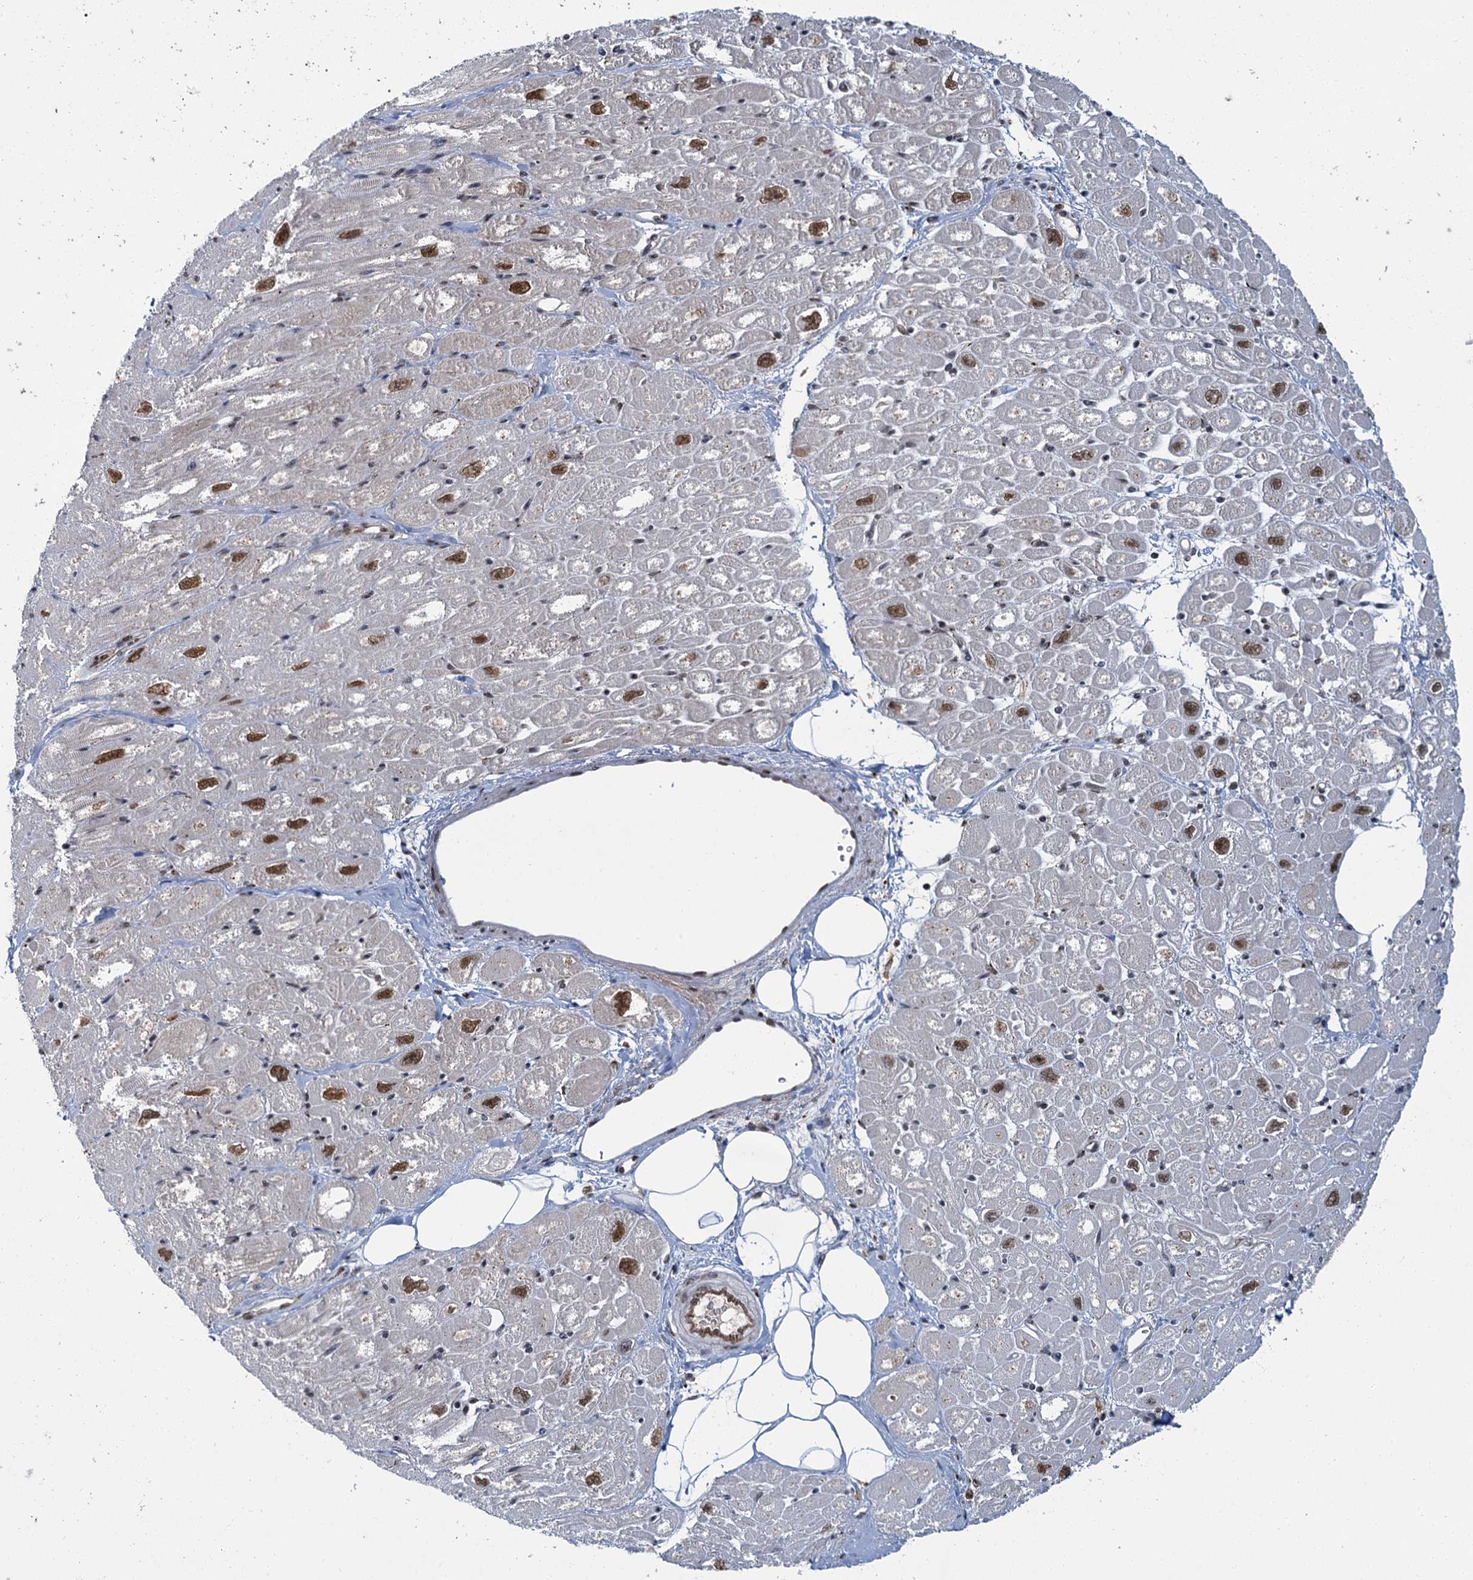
{"staining": {"intensity": "moderate", "quantity": "25%-75%", "location": "nuclear"}, "tissue": "heart muscle", "cell_type": "Cardiomyocytes", "image_type": "normal", "snomed": [{"axis": "morphology", "description": "Normal tissue, NOS"}, {"axis": "topography", "description": "Heart"}], "caption": "Protein expression analysis of unremarkable human heart muscle reveals moderate nuclear positivity in about 25%-75% of cardiomyocytes.", "gene": "PPHLN1", "patient": {"sex": "male", "age": 50}}